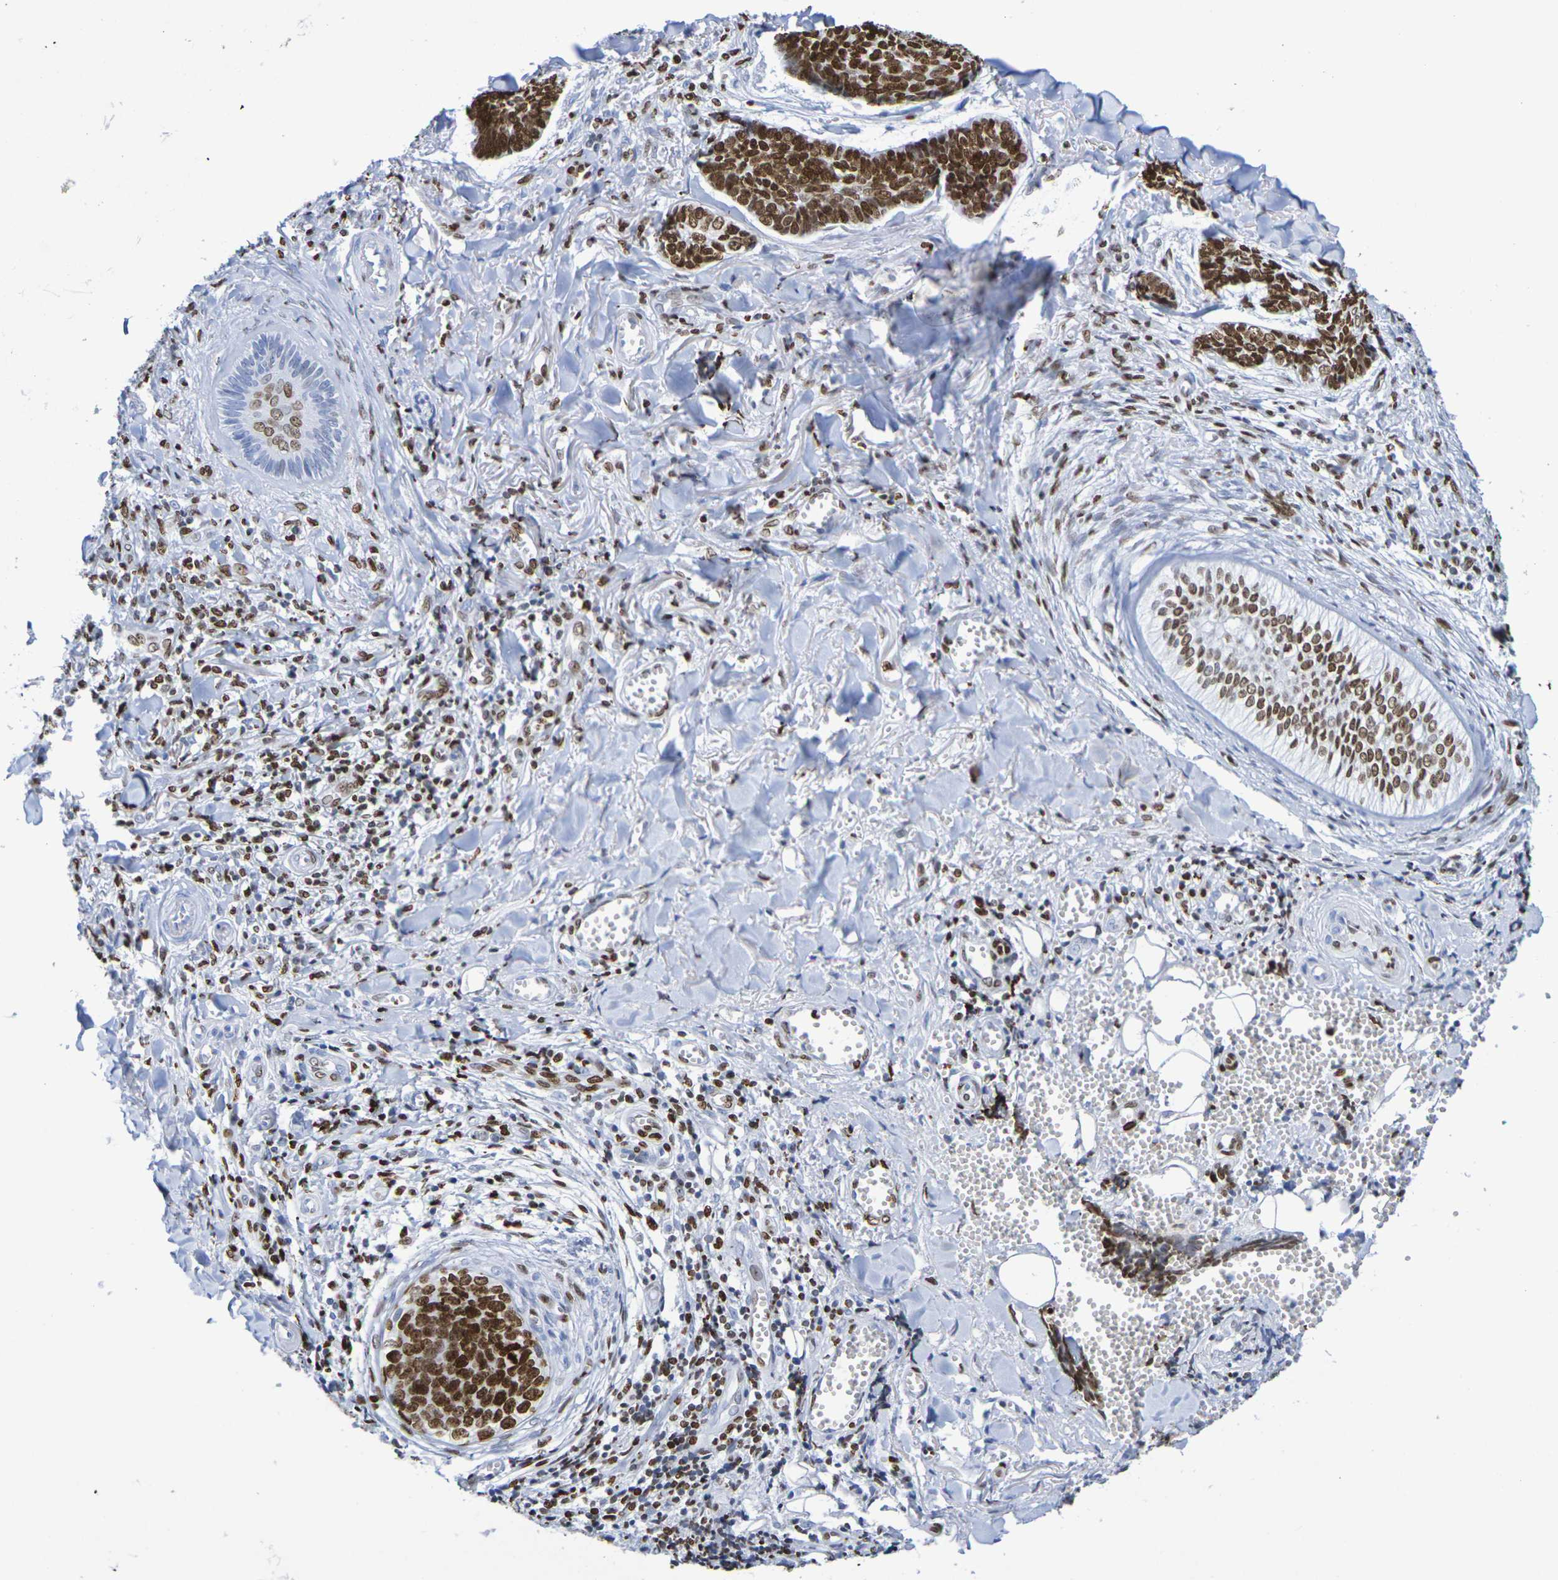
{"staining": {"intensity": "strong", "quantity": ">75%", "location": "nuclear"}, "tissue": "skin cancer", "cell_type": "Tumor cells", "image_type": "cancer", "snomed": [{"axis": "morphology", "description": "Basal cell carcinoma"}, {"axis": "topography", "description": "Skin"}], "caption": "A photomicrograph of skin cancer stained for a protein displays strong nuclear brown staining in tumor cells.", "gene": "H1-5", "patient": {"sex": "male", "age": 84}}